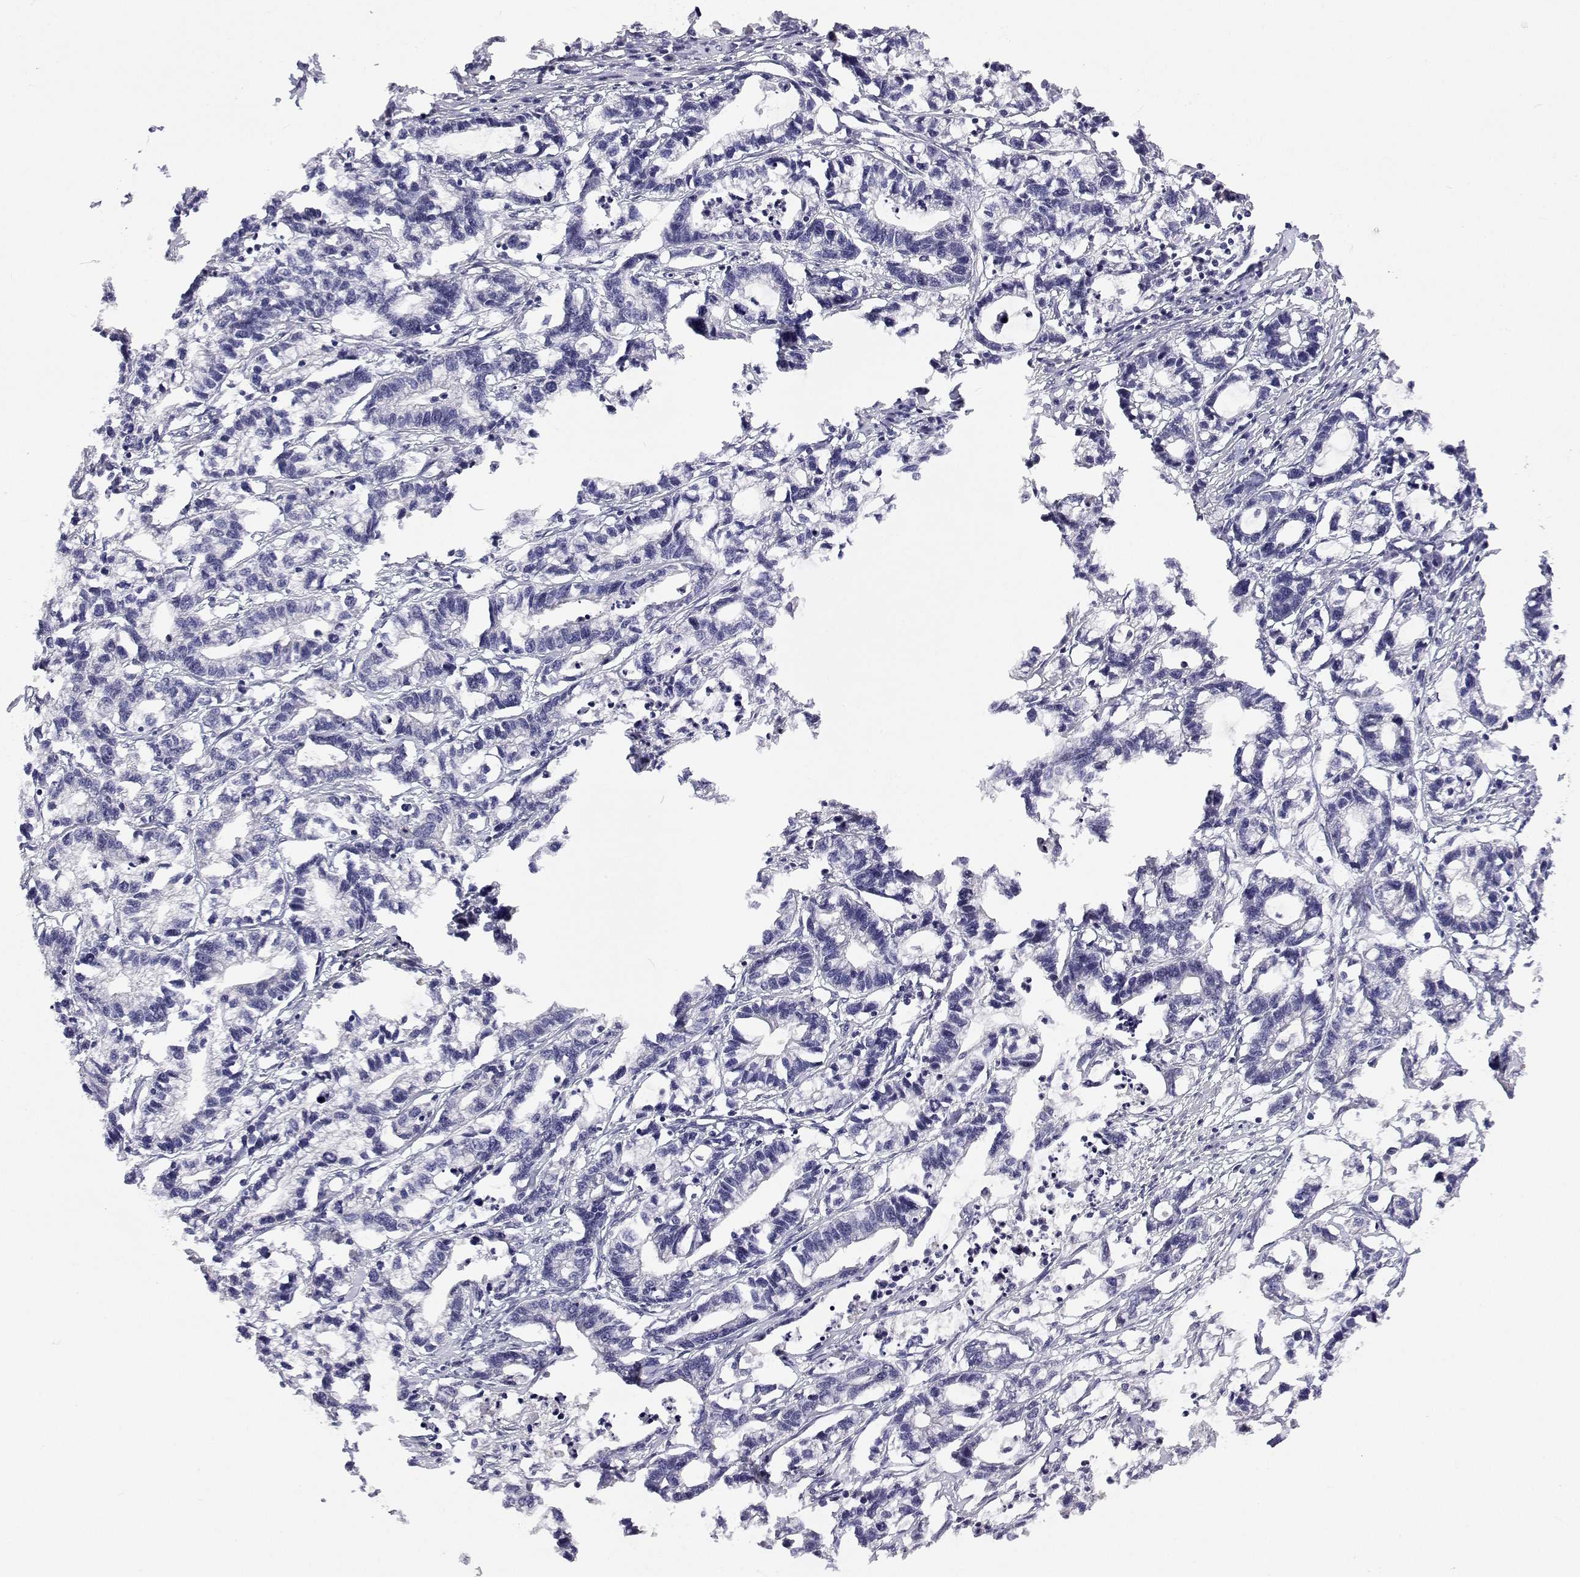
{"staining": {"intensity": "negative", "quantity": "none", "location": "none"}, "tissue": "stomach cancer", "cell_type": "Tumor cells", "image_type": "cancer", "snomed": [{"axis": "morphology", "description": "Adenocarcinoma, NOS"}, {"axis": "topography", "description": "Stomach"}], "caption": "Stomach cancer (adenocarcinoma) was stained to show a protein in brown. There is no significant expression in tumor cells.", "gene": "ANKRD65", "patient": {"sex": "male", "age": 83}}